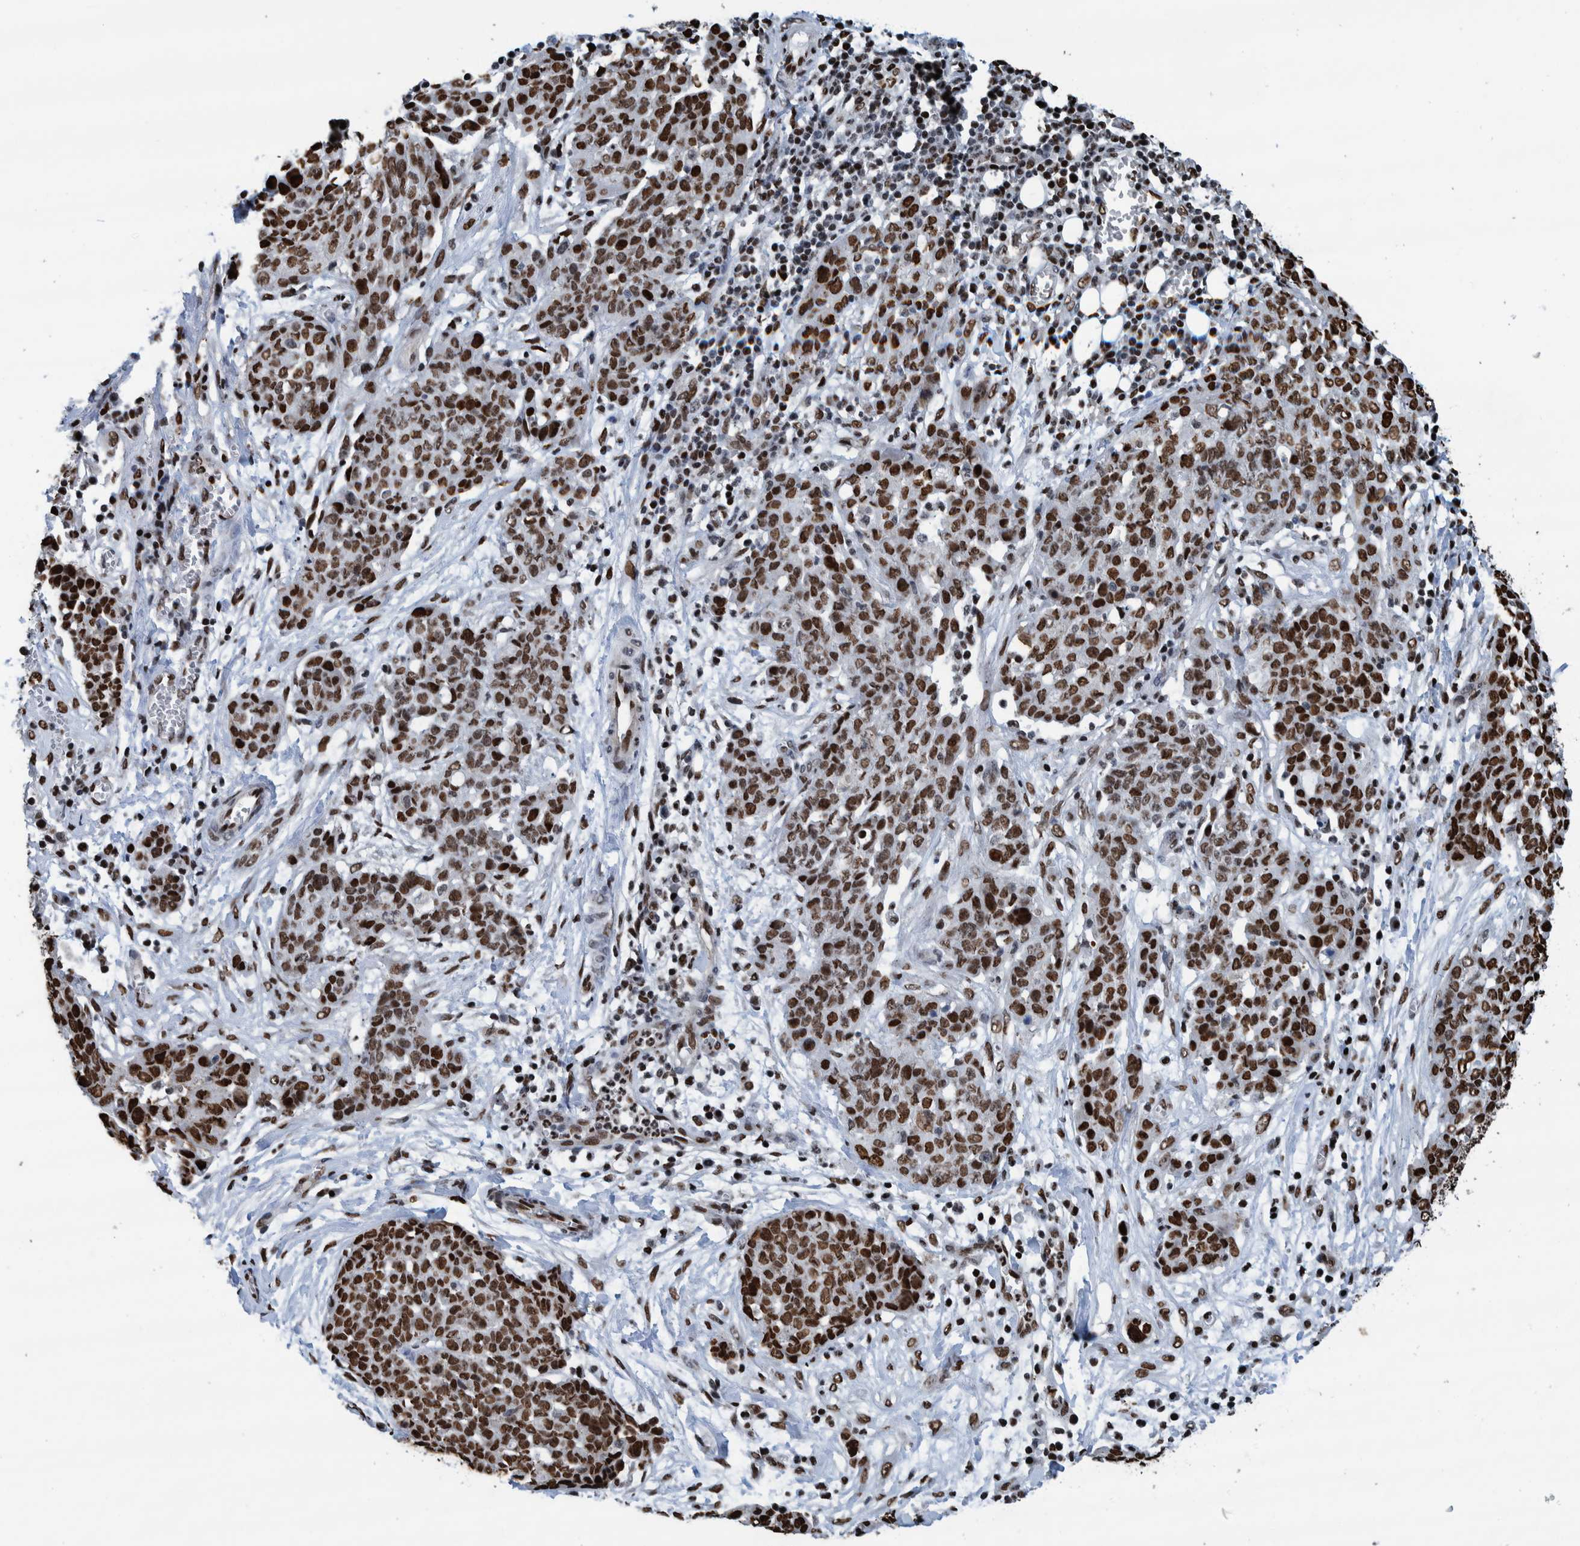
{"staining": {"intensity": "strong", "quantity": ">75%", "location": "nuclear"}, "tissue": "ovarian cancer", "cell_type": "Tumor cells", "image_type": "cancer", "snomed": [{"axis": "morphology", "description": "Cystadenocarcinoma, serous, NOS"}, {"axis": "topography", "description": "Soft tissue"}, {"axis": "topography", "description": "Ovary"}], "caption": "Strong nuclear staining is present in approximately >75% of tumor cells in serous cystadenocarcinoma (ovarian).", "gene": "HEATR9", "patient": {"sex": "female", "age": 57}}